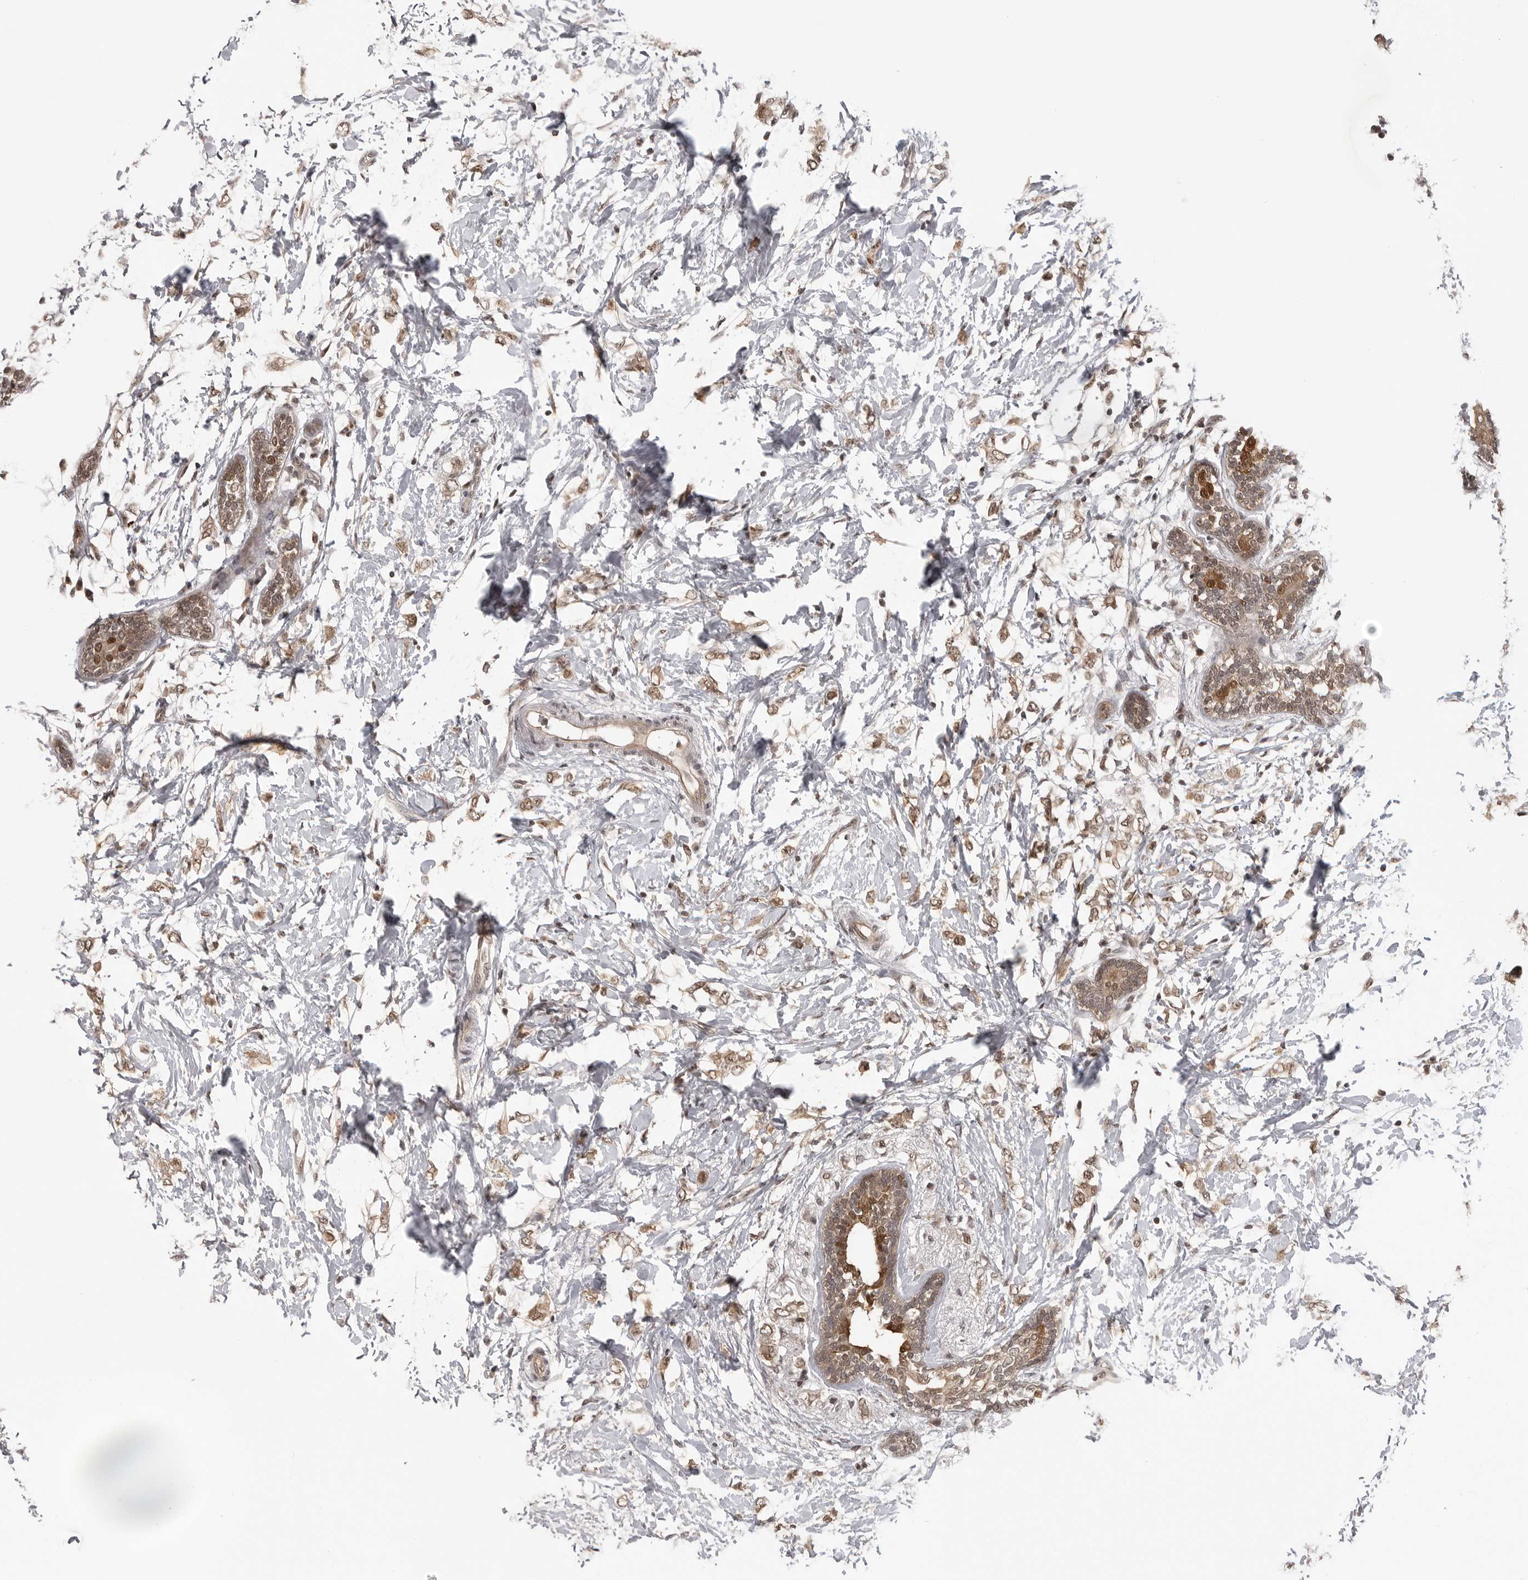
{"staining": {"intensity": "moderate", "quantity": ">75%", "location": "cytoplasmic/membranous,nuclear"}, "tissue": "breast cancer", "cell_type": "Tumor cells", "image_type": "cancer", "snomed": [{"axis": "morphology", "description": "Normal tissue, NOS"}, {"axis": "morphology", "description": "Lobular carcinoma"}, {"axis": "topography", "description": "Breast"}], "caption": "Breast cancer (lobular carcinoma) stained with a brown dye shows moderate cytoplasmic/membranous and nuclear positive positivity in approximately >75% of tumor cells.", "gene": "PEG3", "patient": {"sex": "female", "age": 47}}